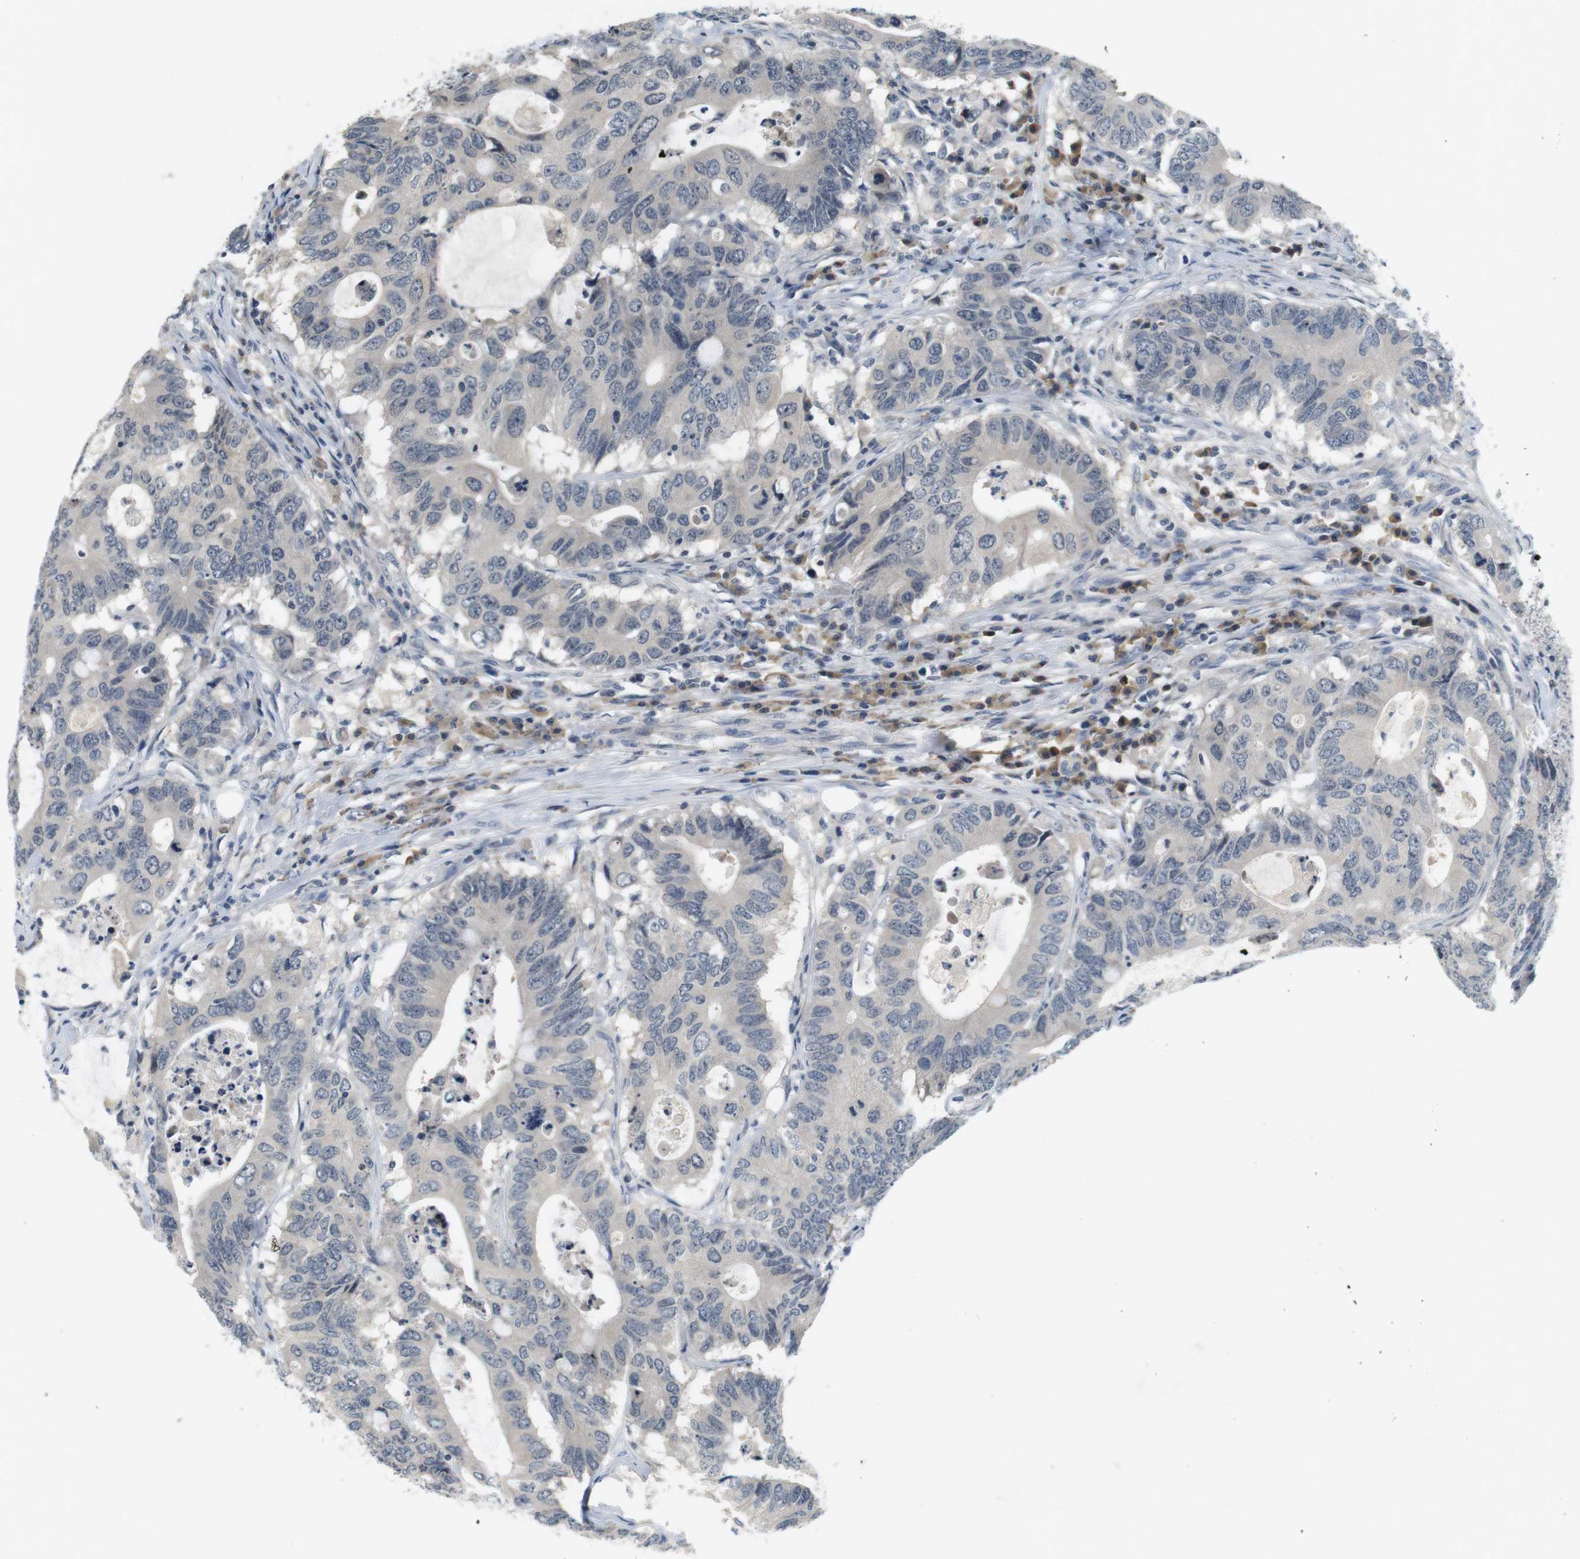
{"staining": {"intensity": "negative", "quantity": "none", "location": "none"}, "tissue": "colorectal cancer", "cell_type": "Tumor cells", "image_type": "cancer", "snomed": [{"axis": "morphology", "description": "Adenocarcinoma, NOS"}, {"axis": "topography", "description": "Colon"}], "caption": "DAB immunohistochemical staining of adenocarcinoma (colorectal) displays no significant expression in tumor cells.", "gene": "WNT7A", "patient": {"sex": "male", "age": 71}}